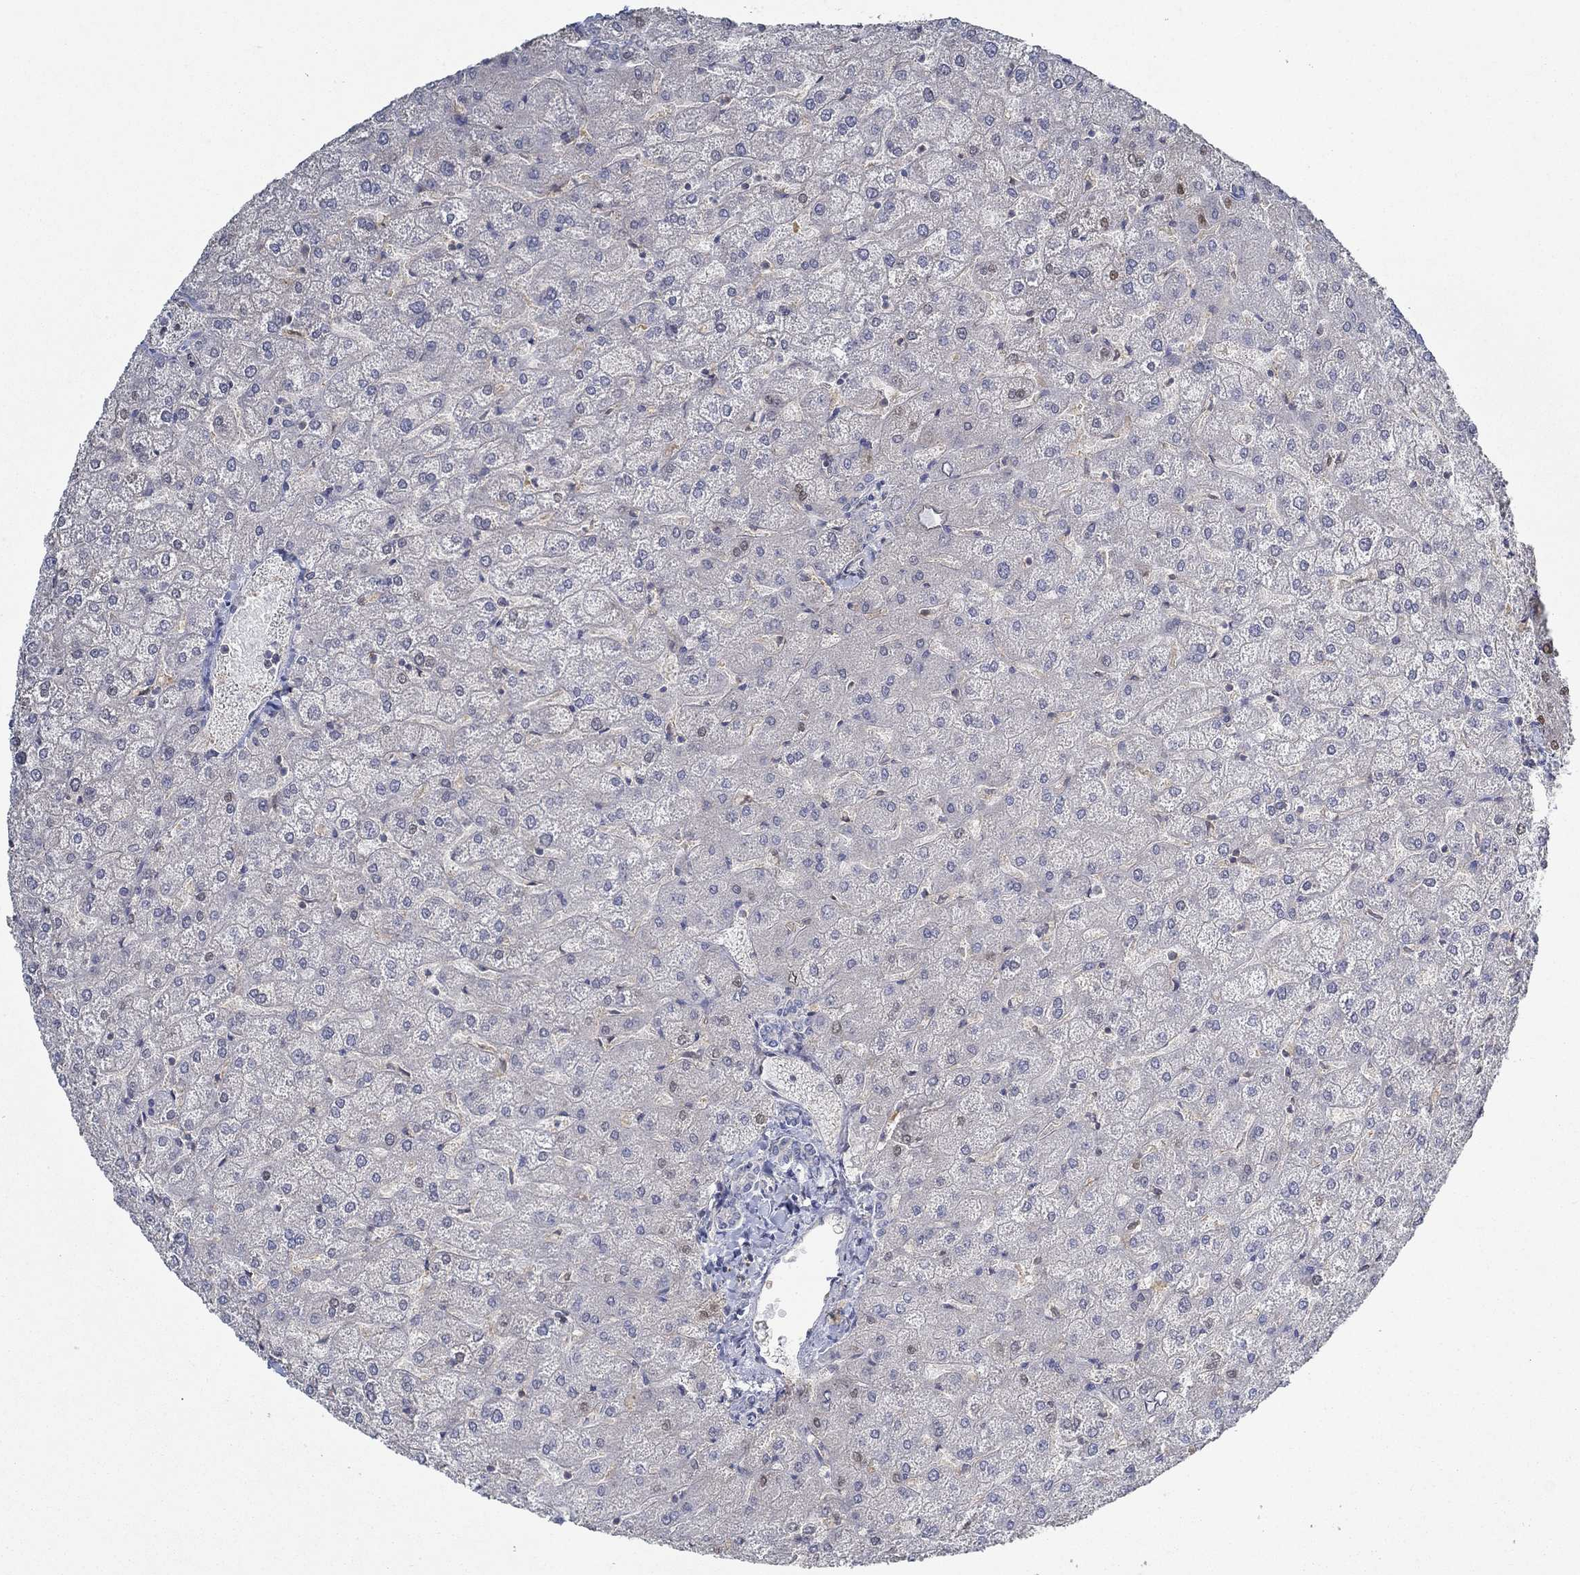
{"staining": {"intensity": "negative", "quantity": "none", "location": "none"}, "tissue": "liver", "cell_type": "Cholangiocytes", "image_type": "normal", "snomed": [{"axis": "morphology", "description": "Normal tissue, NOS"}, {"axis": "topography", "description": "Liver"}], "caption": "An image of human liver is negative for staining in cholangiocytes. The staining is performed using DAB (3,3'-diaminobenzidine) brown chromogen with nuclei counter-stained in using hematoxylin.", "gene": "MTHFR", "patient": {"sex": "female", "age": 32}}